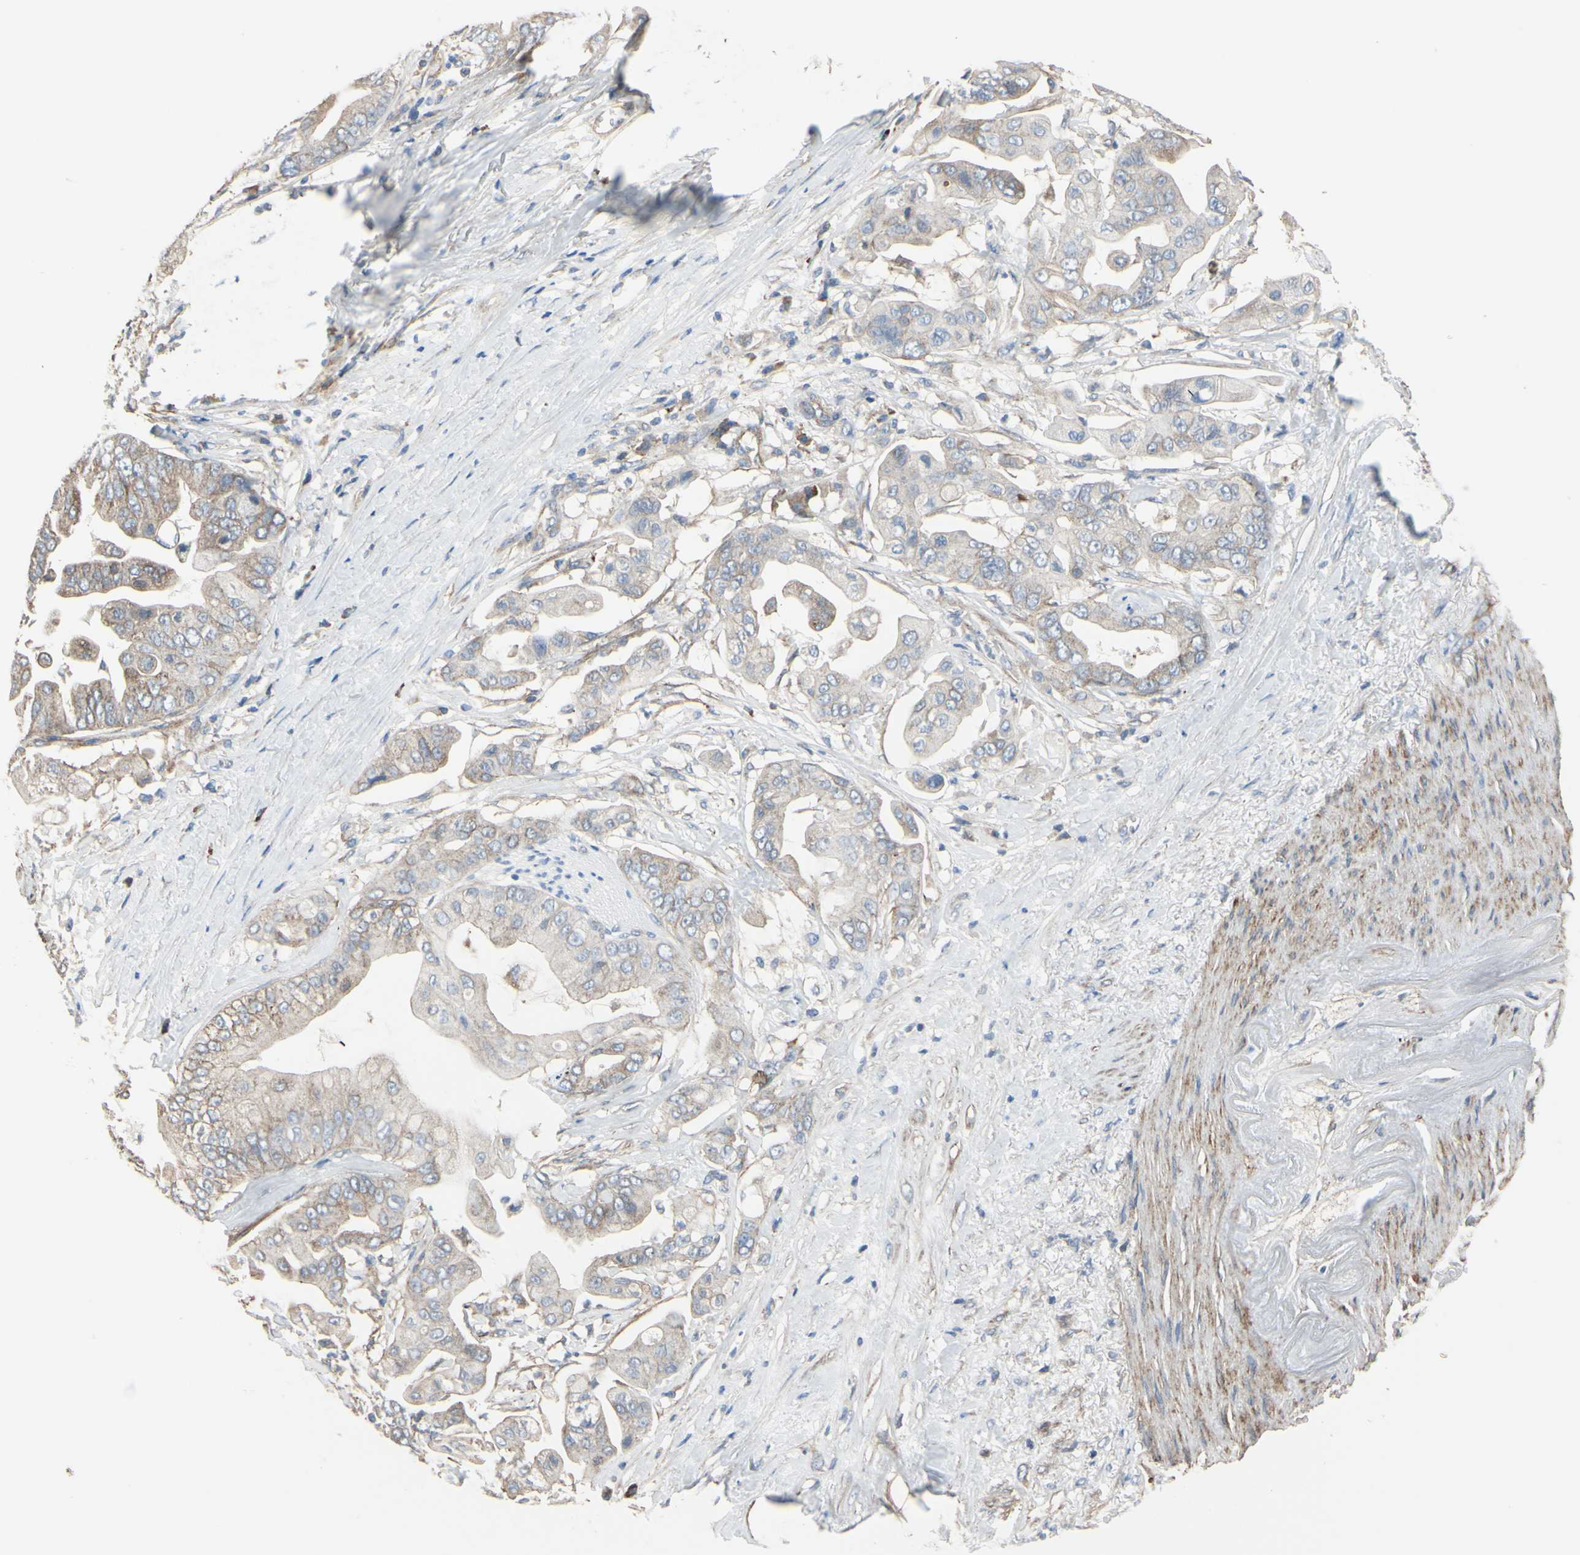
{"staining": {"intensity": "weak", "quantity": ">75%", "location": "cytoplasmic/membranous"}, "tissue": "pancreatic cancer", "cell_type": "Tumor cells", "image_type": "cancer", "snomed": [{"axis": "morphology", "description": "Adenocarcinoma, NOS"}, {"axis": "topography", "description": "Pancreas"}], "caption": "Tumor cells exhibit low levels of weak cytoplasmic/membranous staining in approximately >75% of cells in human adenocarcinoma (pancreatic). (IHC, brightfield microscopy, high magnification).", "gene": "BECN1", "patient": {"sex": "female", "age": 75}}